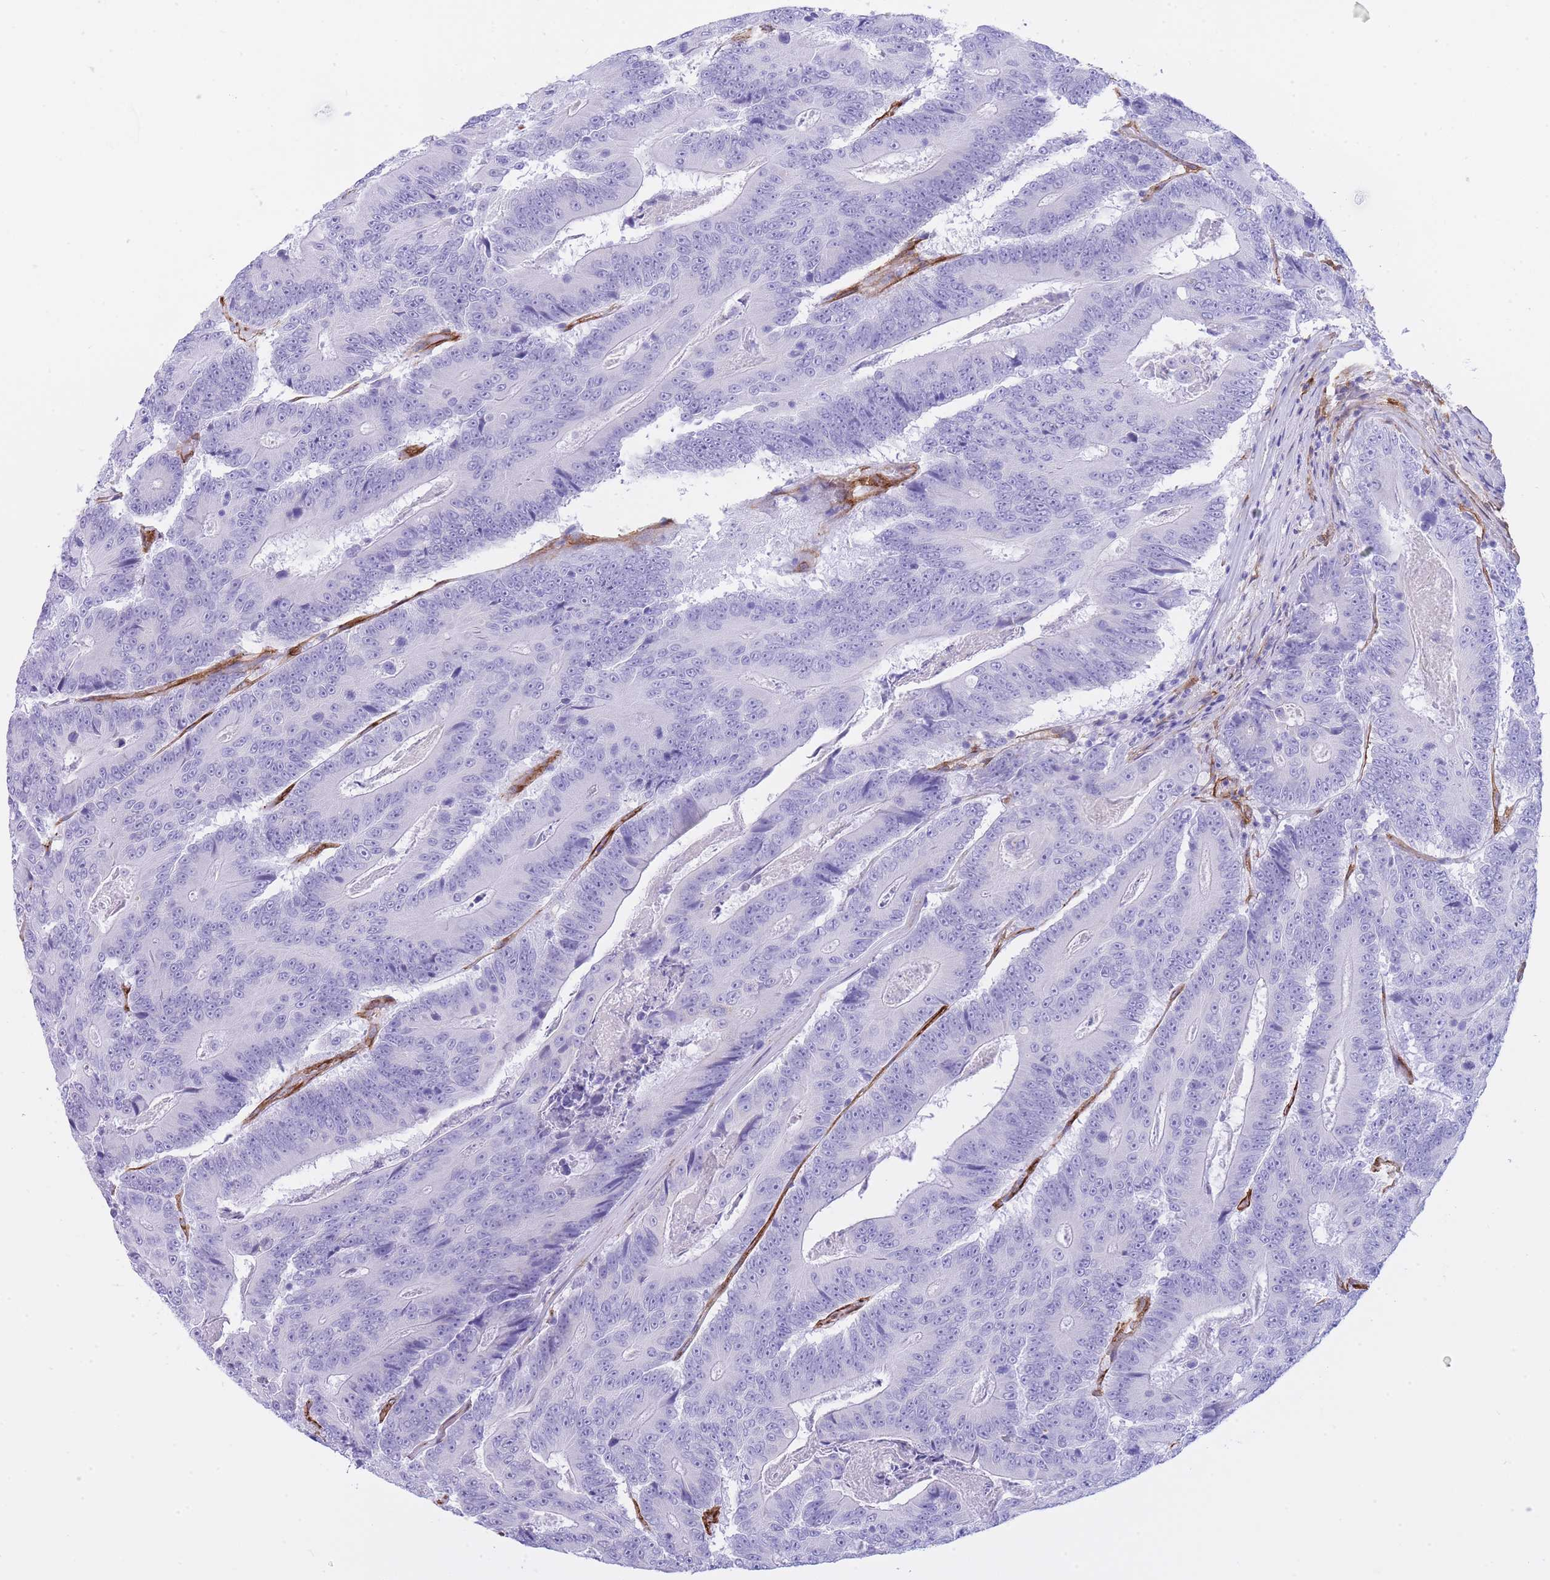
{"staining": {"intensity": "negative", "quantity": "none", "location": "none"}, "tissue": "colorectal cancer", "cell_type": "Tumor cells", "image_type": "cancer", "snomed": [{"axis": "morphology", "description": "Adenocarcinoma, NOS"}, {"axis": "topography", "description": "Colon"}], "caption": "Protein analysis of colorectal cancer (adenocarcinoma) exhibits no significant staining in tumor cells.", "gene": "CAVIN1", "patient": {"sex": "male", "age": 83}}